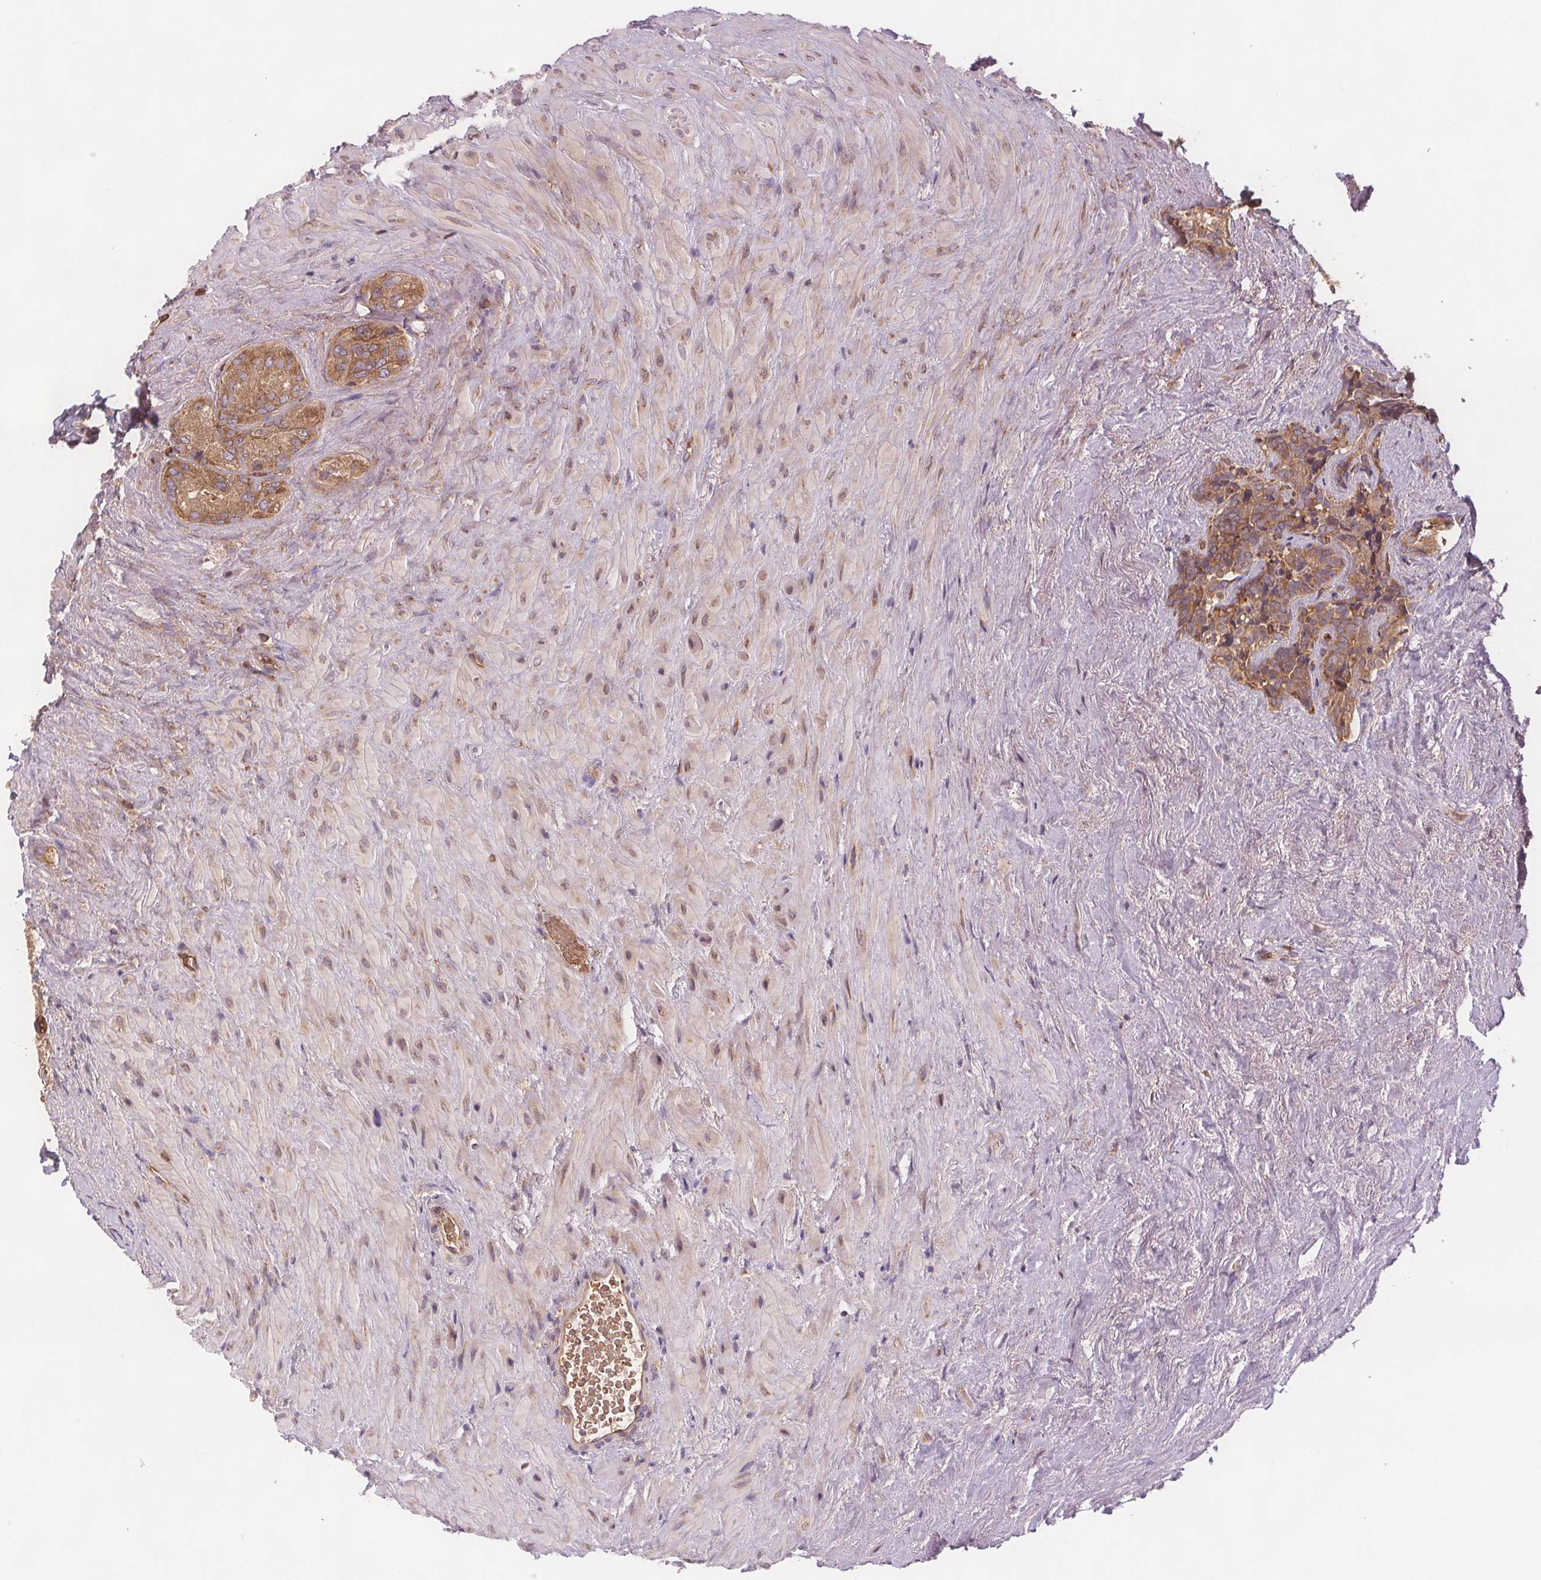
{"staining": {"intensity": "moderate", "quantity": ">75%", "location": "cytoplasmic/membranous"}, "tissue": "seminal vesicle", "cell_type": "Glandular cells", "image_type": "normal", "snomed": [{"axis": "morphology", "description": "Normal tissue, NOS"}, {"axis": "topography", "description": "Seminal veicle"}], "caption": "Protein staining of normal seminal vesicle reveals moderate cytoplasmic/membranous positivity in approximately >75% of glandular cells.", "gene": "EIF3D", "patient": {"sex": "male", "age": 69}}